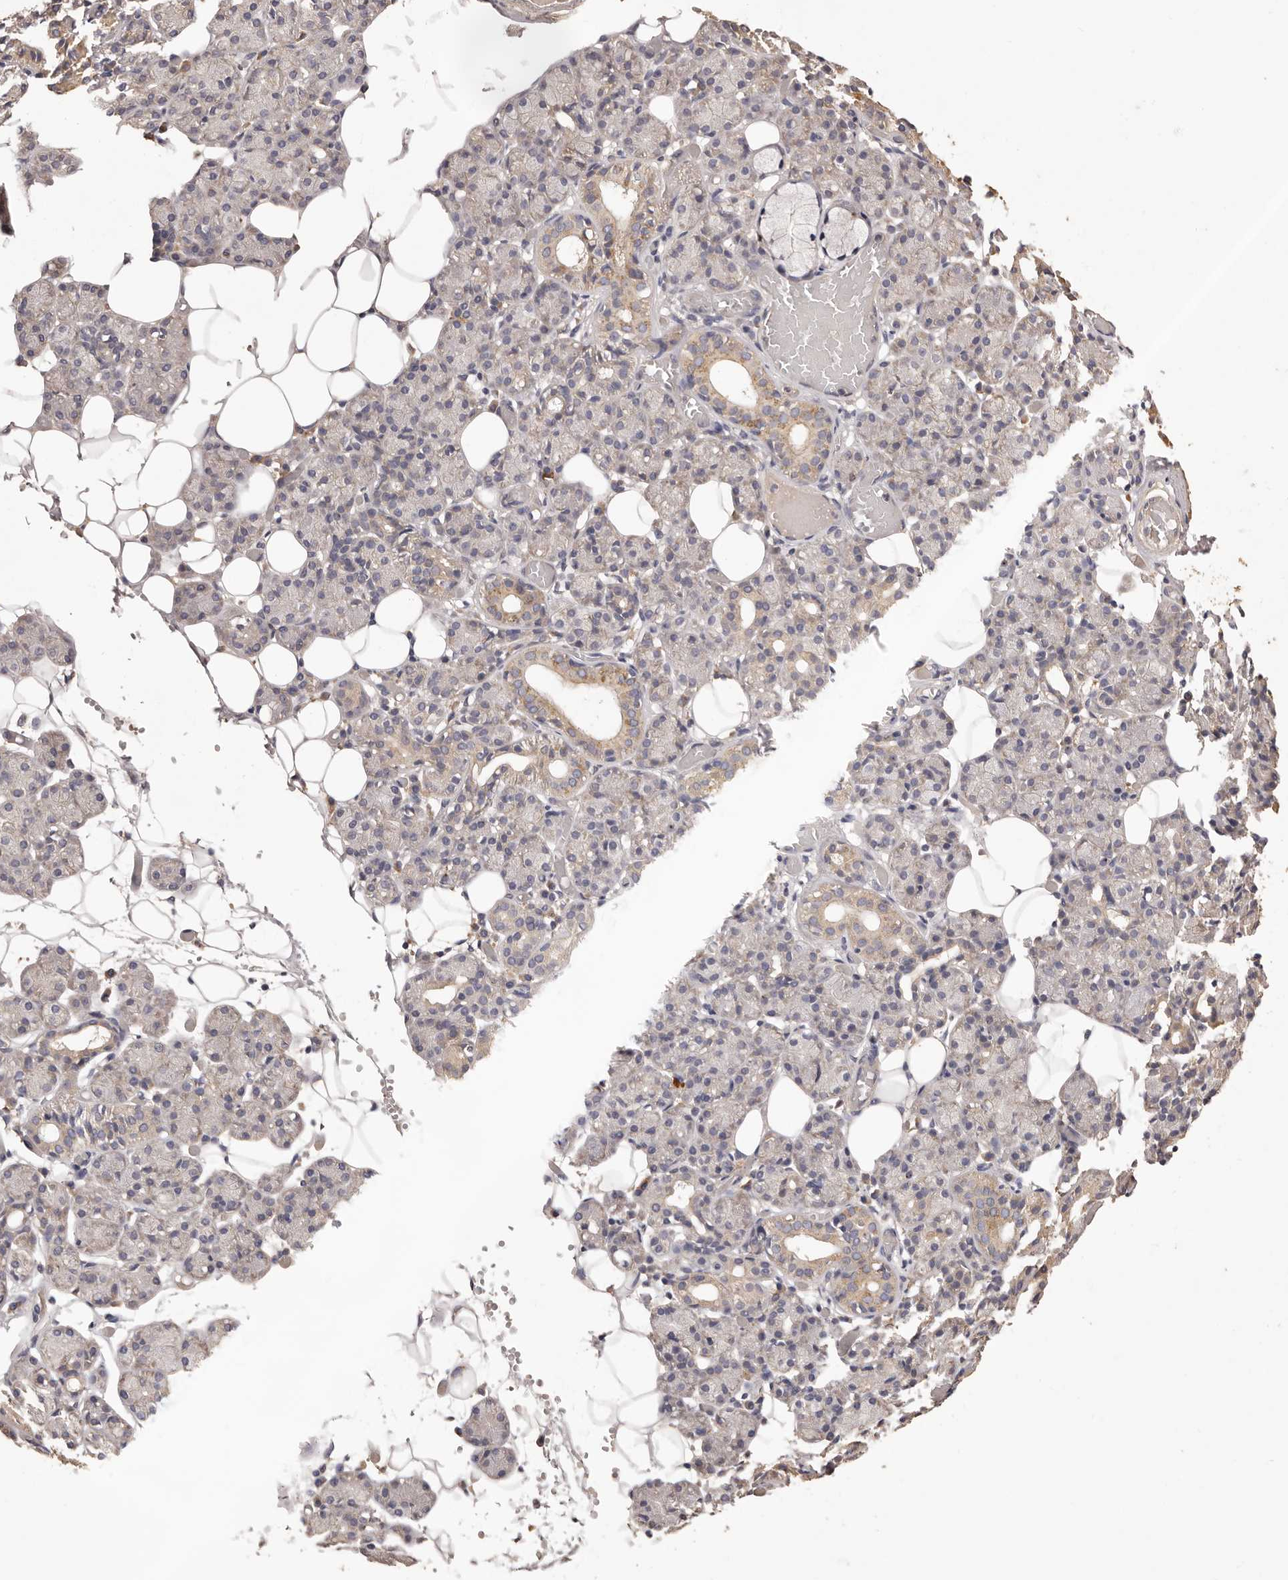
{"staining": {"intensity": "moderate", "quantity": "<25%", "location": "cytoplasmic/membranous"}, "tissue": "salivary gland", "cell_type": "Glandular cells", "image_type": "normal", "snomed": [{"axis": "morphology", "description": "Normal tissue, NOS"}, {"axis": "topography", "description": "Salivary gland"}], "caption": "Protein analysis of normal salivary gland shows moderate cytoplasmic/membranous positivity in about <25% of glandular cells. (DAB IHC with brightfield microscopy, high magnification).", "gene": "ETNK1", "patient": {"sex": "male", "age": 63}}